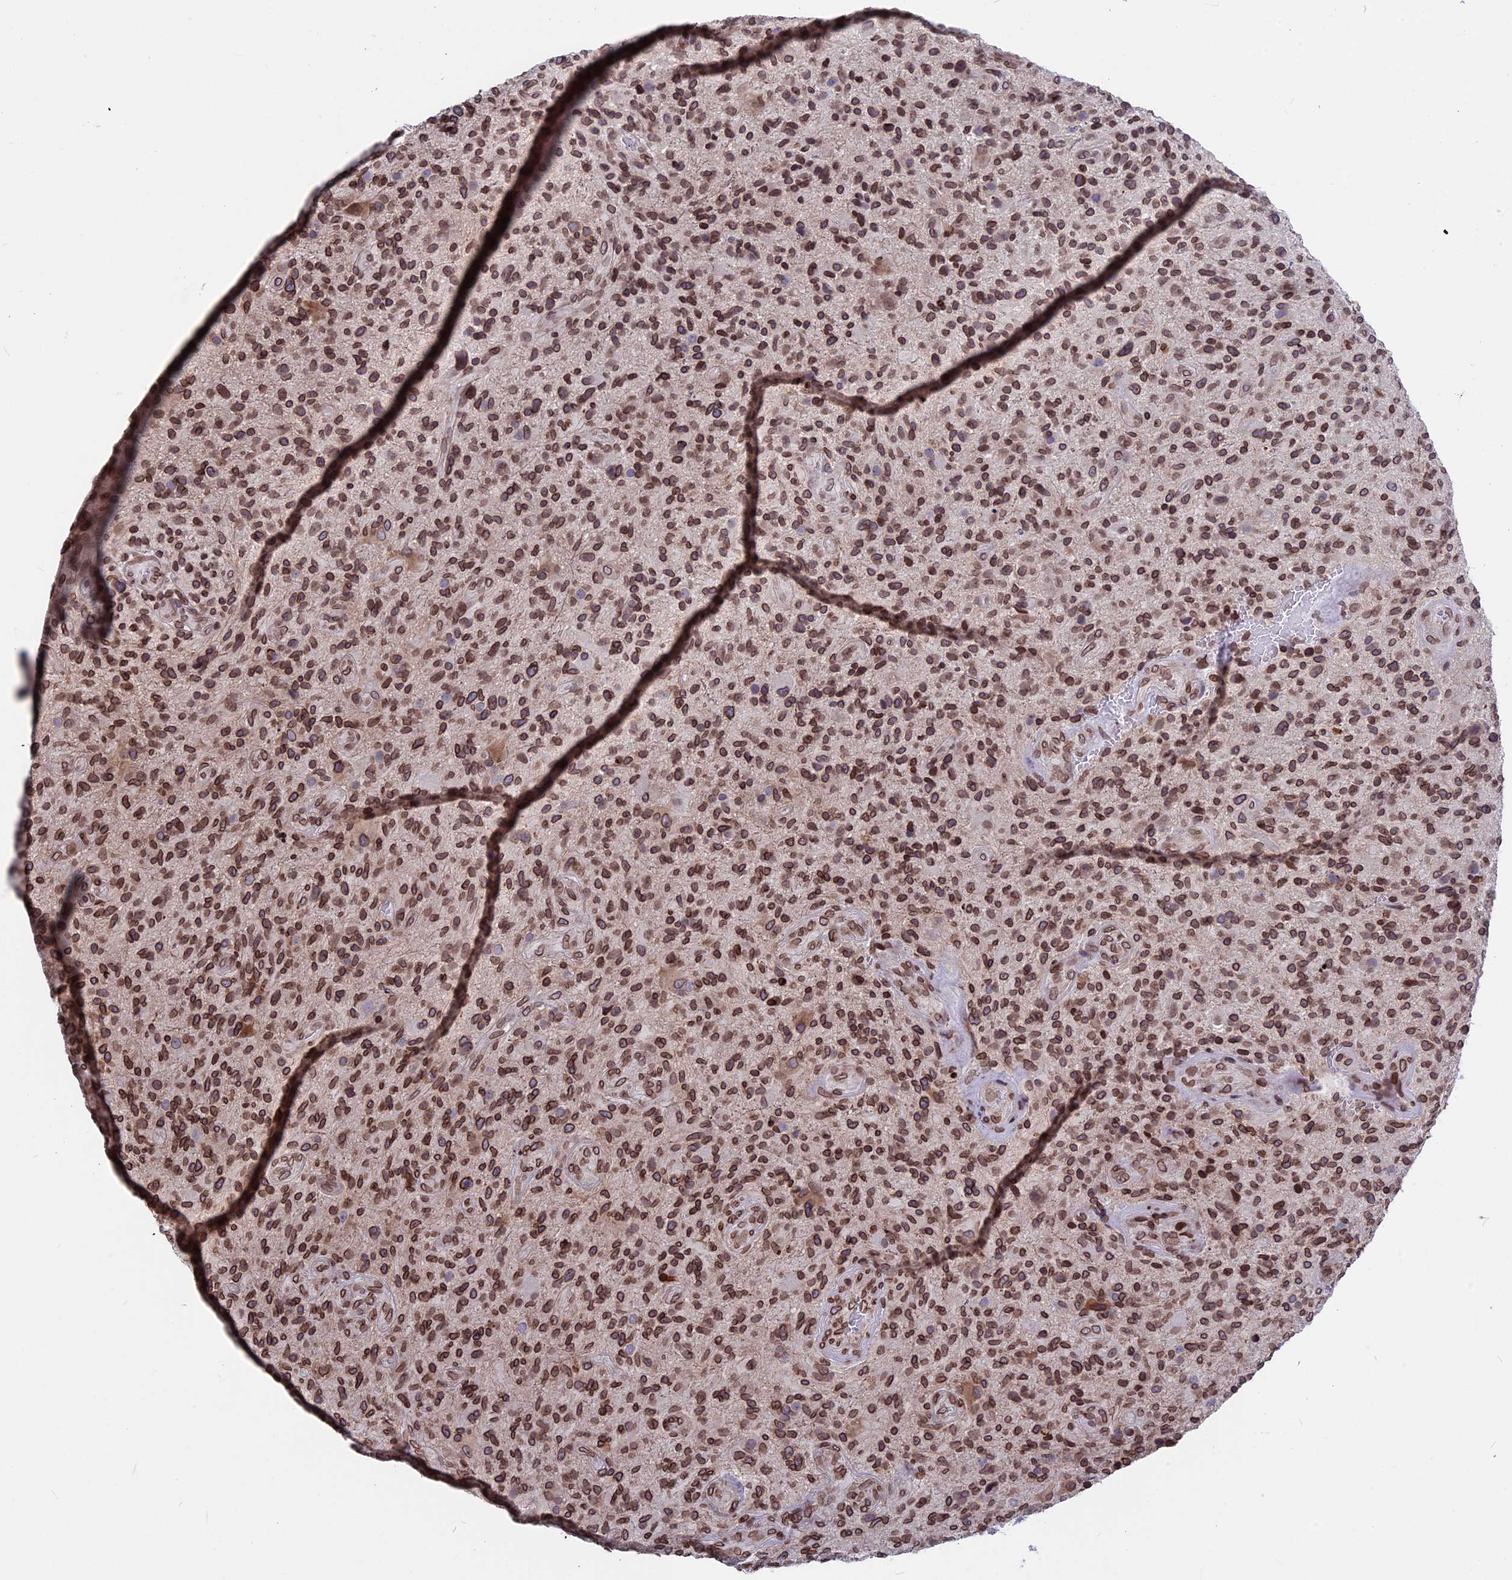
{"staining": {"intensity": "moderate", "quantity": ">75%", "location": "cytoplasmic/membranous,nuclear"}, "tissue": "glioma", "cell_type": "Tumor cells", "image_type": "cancer", "snomed": [{"axis": "morphology", "description": "Glioma, malignant, High grade"}, {"axis": "topography", "description": "Brain"}], "caption": "A photomicrograph of human high-grade glioma (malignant) stained for a protein shows moderate cytoplasmic/membranous and nuclear brown staining in tumor cells.", "gene": "PTCHD4", "patient": {"sex": "male", "age": 47}}